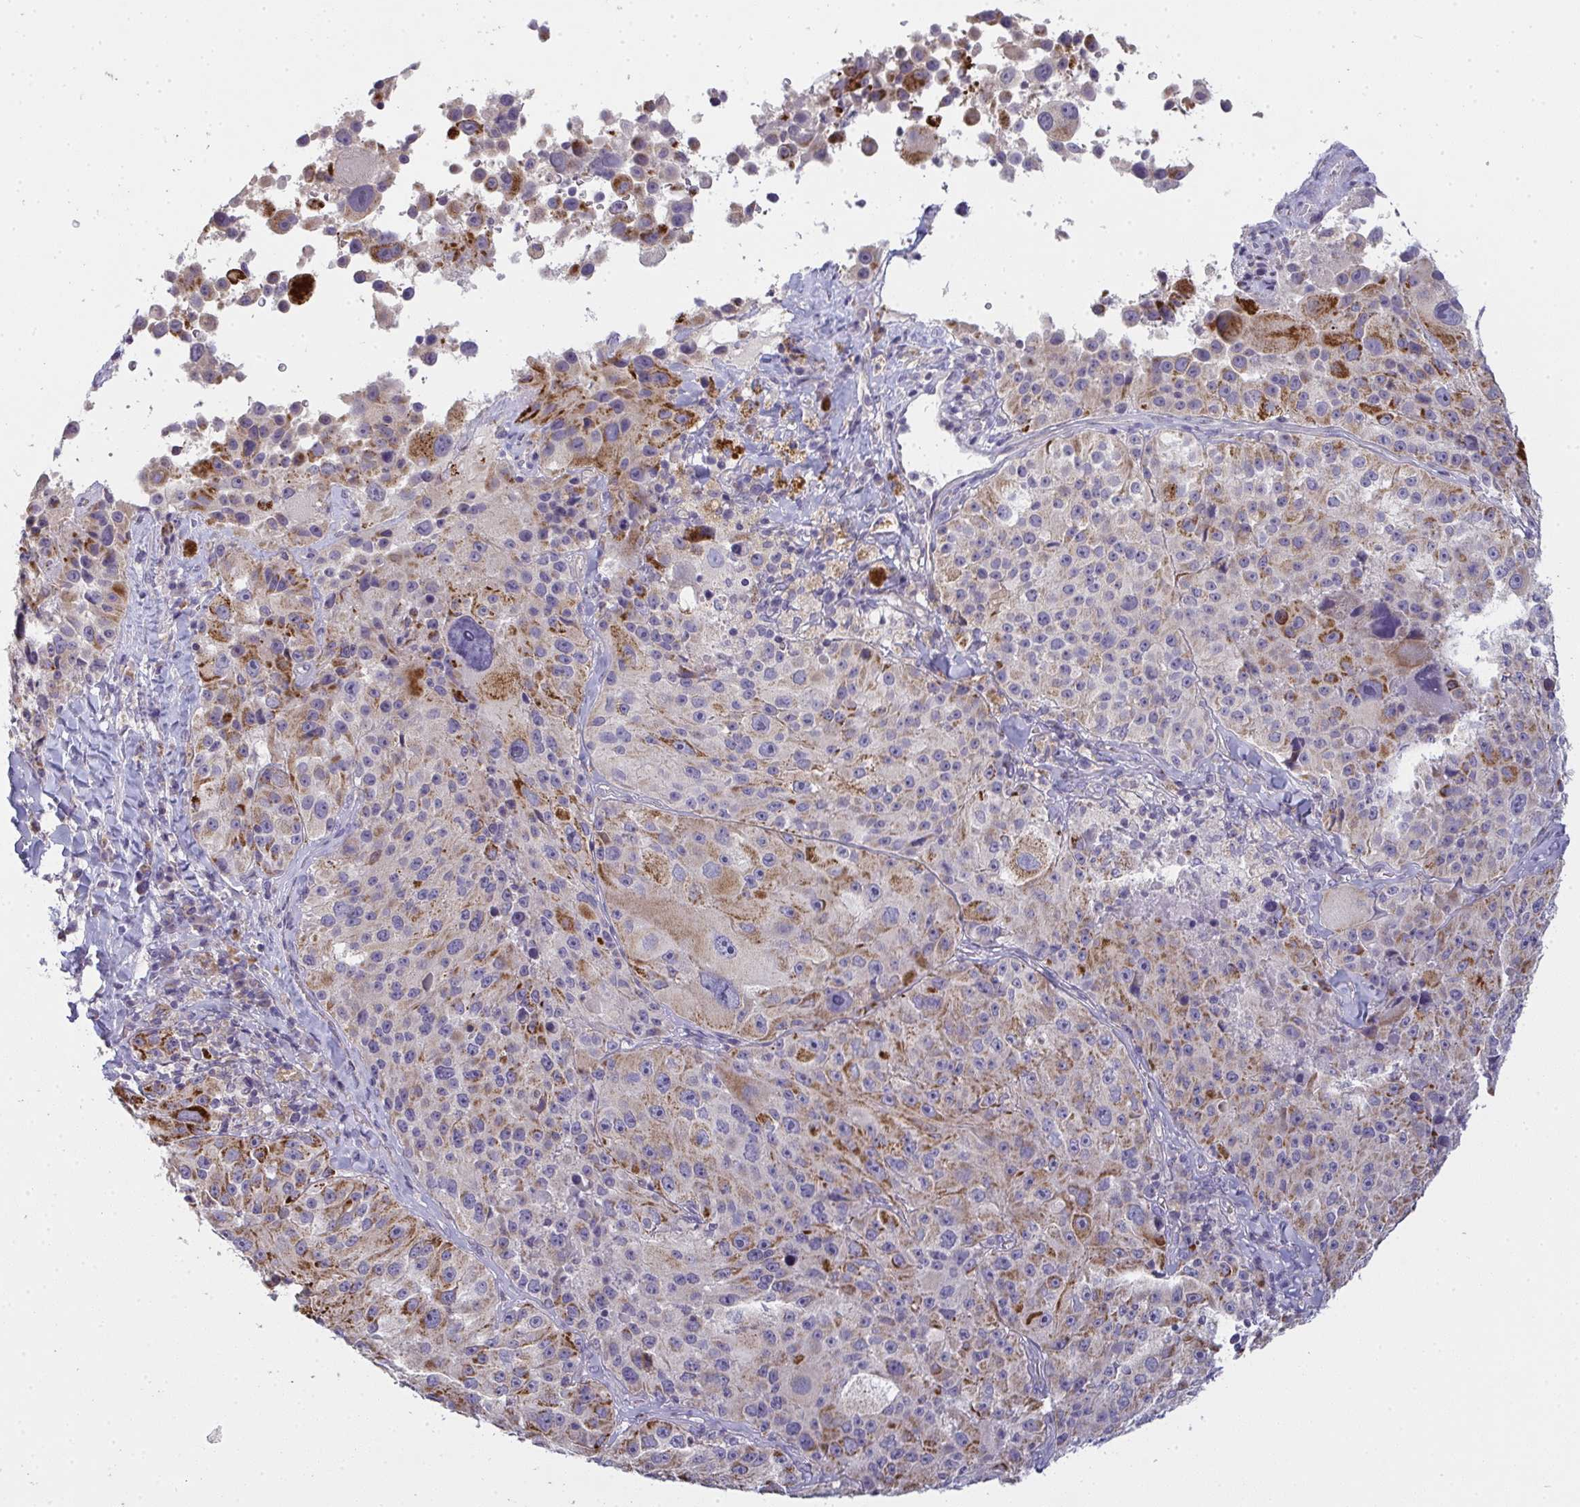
{"staining": {"intensity": "moderate", "quantity": "25%-75%", "location": "cytoplasmic/membranous"}, "tissue": "melanoma", "cell_type": "Tumor cells", "image_type": "cancer", "snomed": [{"axis": "morphology", "description": "Malignant melanoma, Metastatic site"}, {"axis": "topography", "description": "Lymph node"}], "caption": "An image of malignant melanoma (metastatic site) stained for a protein displays moderate cytoplasmic/membranous brown staining in tumor cells. (Stains: DAB (3,3'-diaminobenzidine) in brown, nuclei in blue, Microscopy: brightfield microscopy at high magnification).", "gene": "TMEM219", "patient": {"sex": "male", "age": 62}}